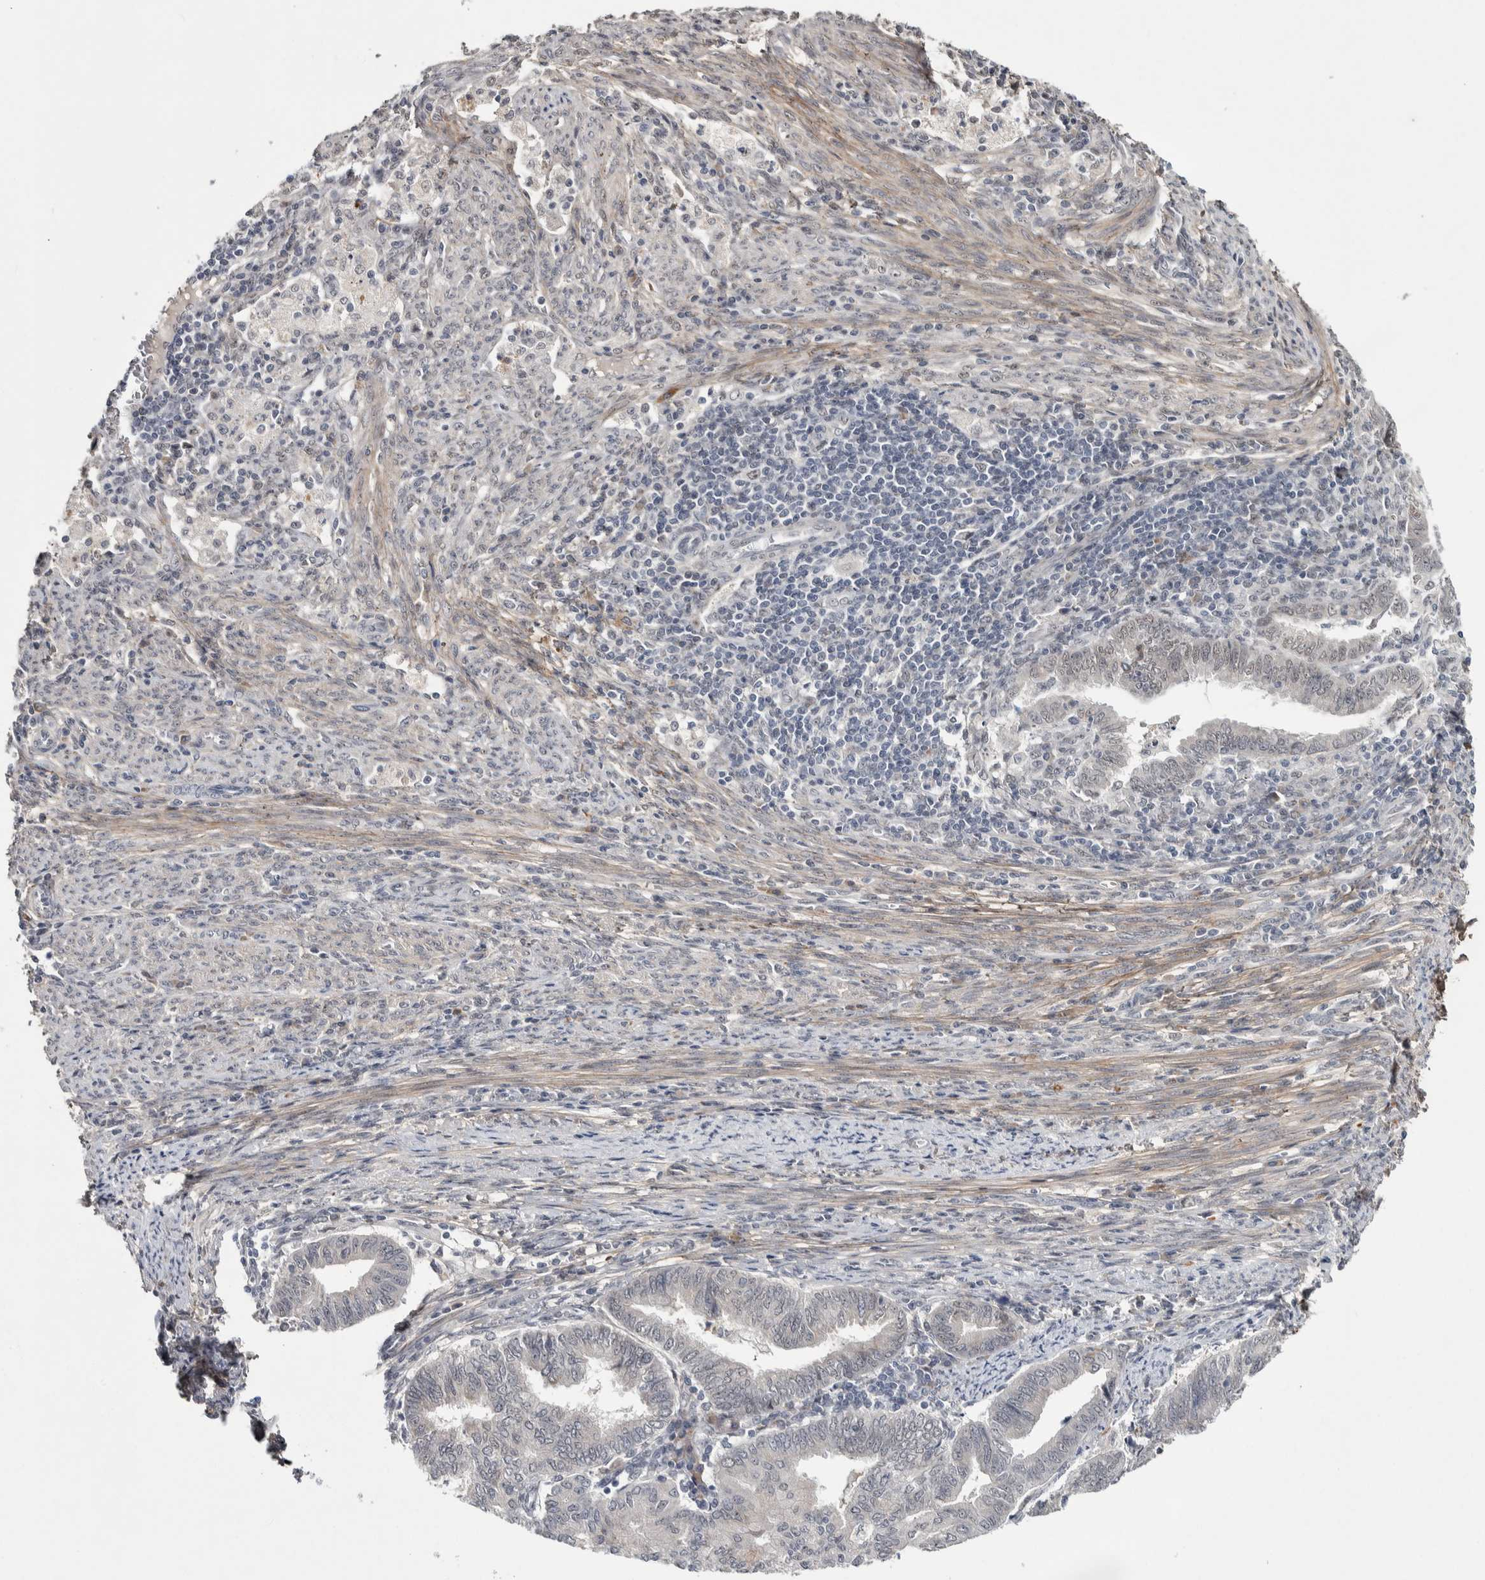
{"staining": {"intensity": "negative", "quantity": "none", "location": "none"}, "tissue": "endometrial cancer", "cell_type": "Tumor cells", "image_type": "cancer", "snomed": [{"axis": "morphology", "description": "Polyp, NOS"}, {"axis": "morphology", "description": "Adenocarcinoma, NOS"}, {"axis": "morphology", "description": "Adenoma, NOS"}, {"axis": "topography", "description": "Endometrium"}], "caption": "This micrograph is of polyp (endometrial) stained with immunohistochemistry to label a protein in brown with the nuclei are counter-stained blue. There is no expression in tumor cells. Brightfield microscopy of immunohistochemistry stained with DAB (brown) and hematoxylin (blue), captured at high magnification.", "gene": "ASPN", "patient": {"sex": "female", "age": 79}}